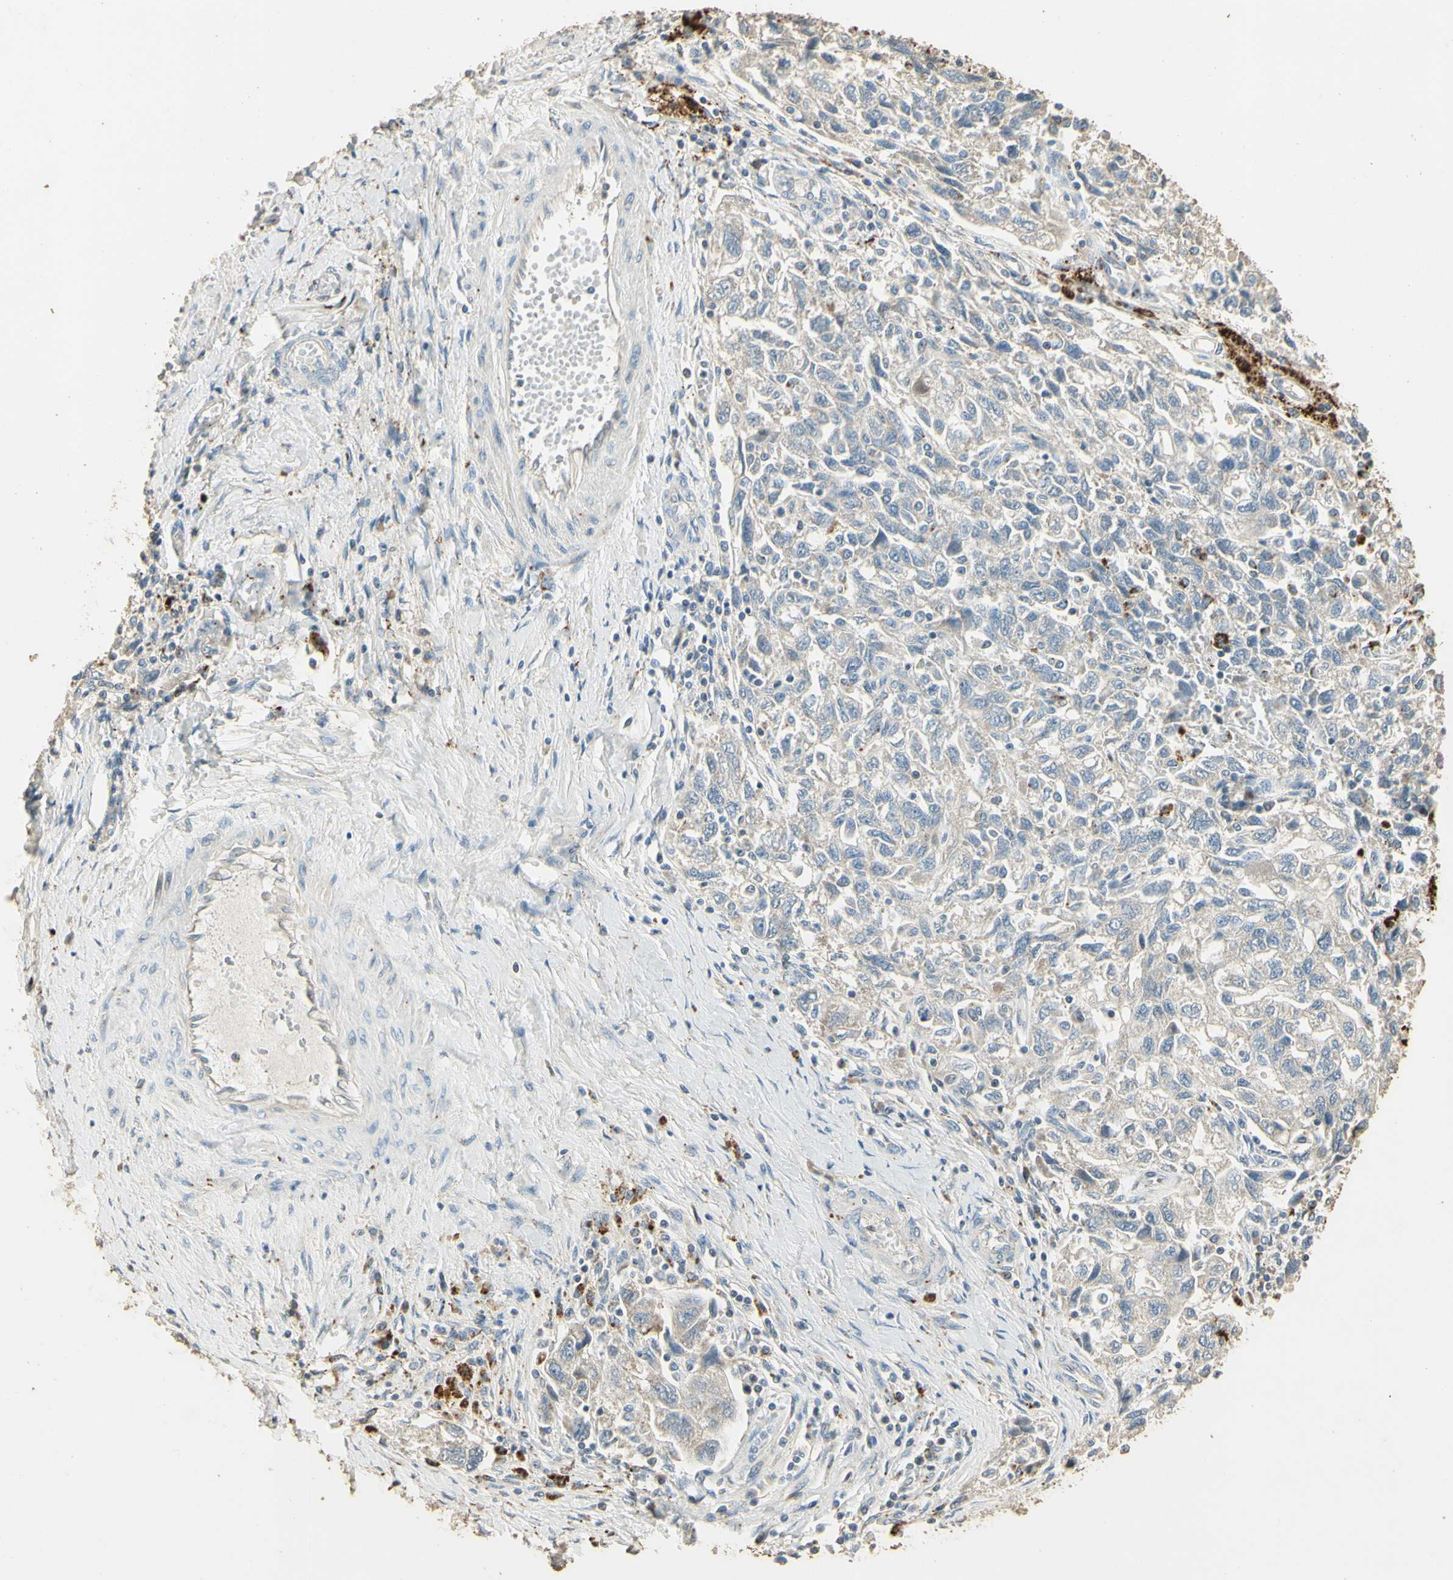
{"staining": {"intensity": "negative", "quantity": "none", "location": "none"}, "tissue": "ovarian cancer", "cell_type": "Tumor cells", "image_type": "cancer", "snomed": [{"axis": "morphology", "description": "Carcinoma, NOS"}, {"axis": "morphology", "description": "Cystadenocarcinoma, serous, NOS"}, {"axis": "topography", "description": "Ovary"}], "caption": "Ovarian serous cystadenocarcinoma stained for a protein using immunohistochemistry (IHC) displays no positivity tumor cells.", "gene": "ARHGEF17", "patient": {"sex": "female", "age": 69}}